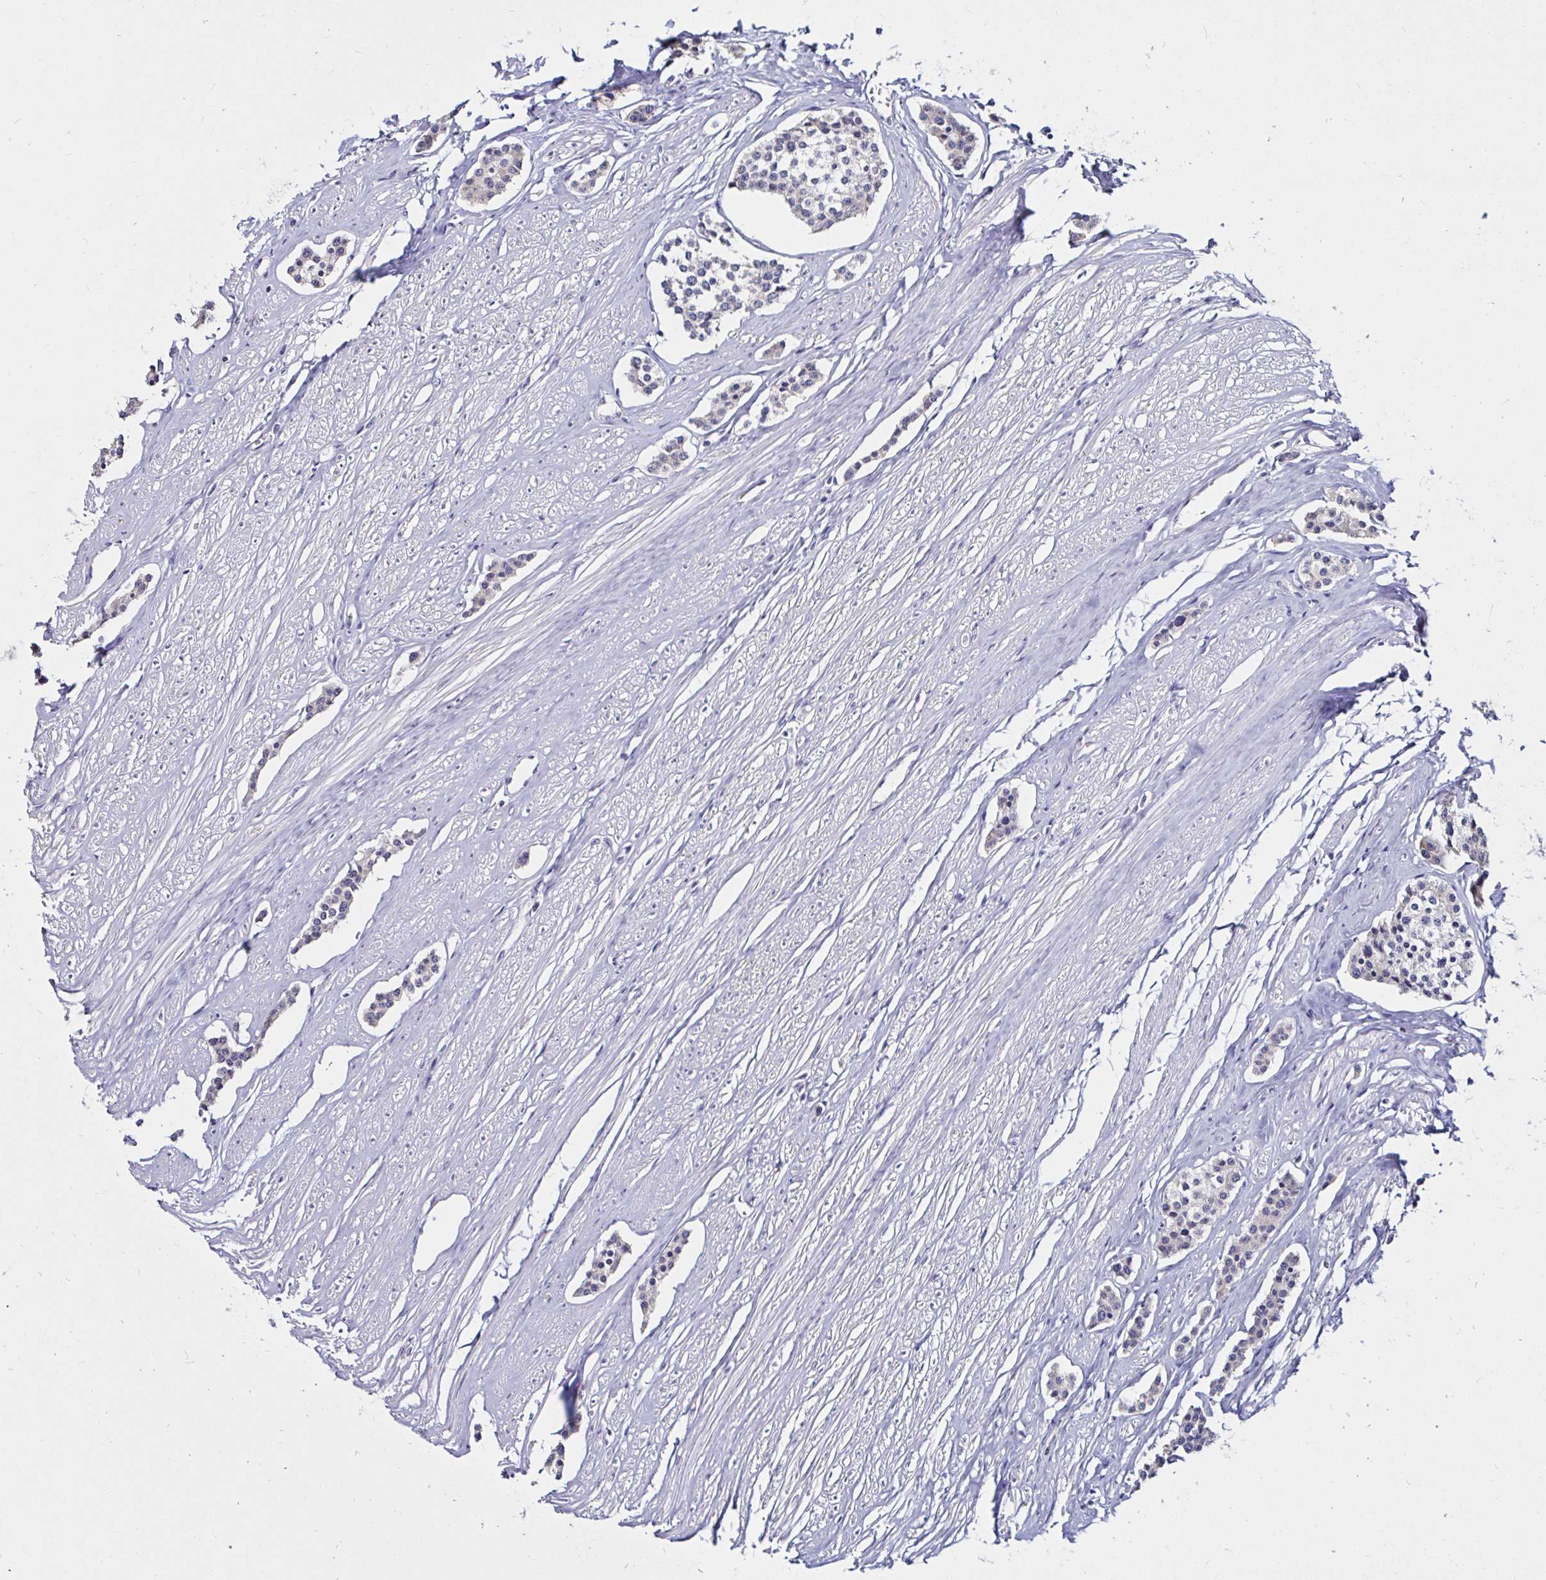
{"staining": {"intensity": "weak", "quantity": "<25%", "location": "cytoplasmic/membranous"}, "tissue": "carcinoid", "cell_type": "Tumor cells", "image_type": "cancer", "snomed": [{"axis": "morphology", "description": "Carcinoid, malignant, NOS"}, {"axis": "topography", "description": "Small intestine"}], "caption": "The photomicrograph displays no staining of tumor cells in carcinoid.", "gene": "VSIG2", "patient": {"sex": "male", "age": 60}}